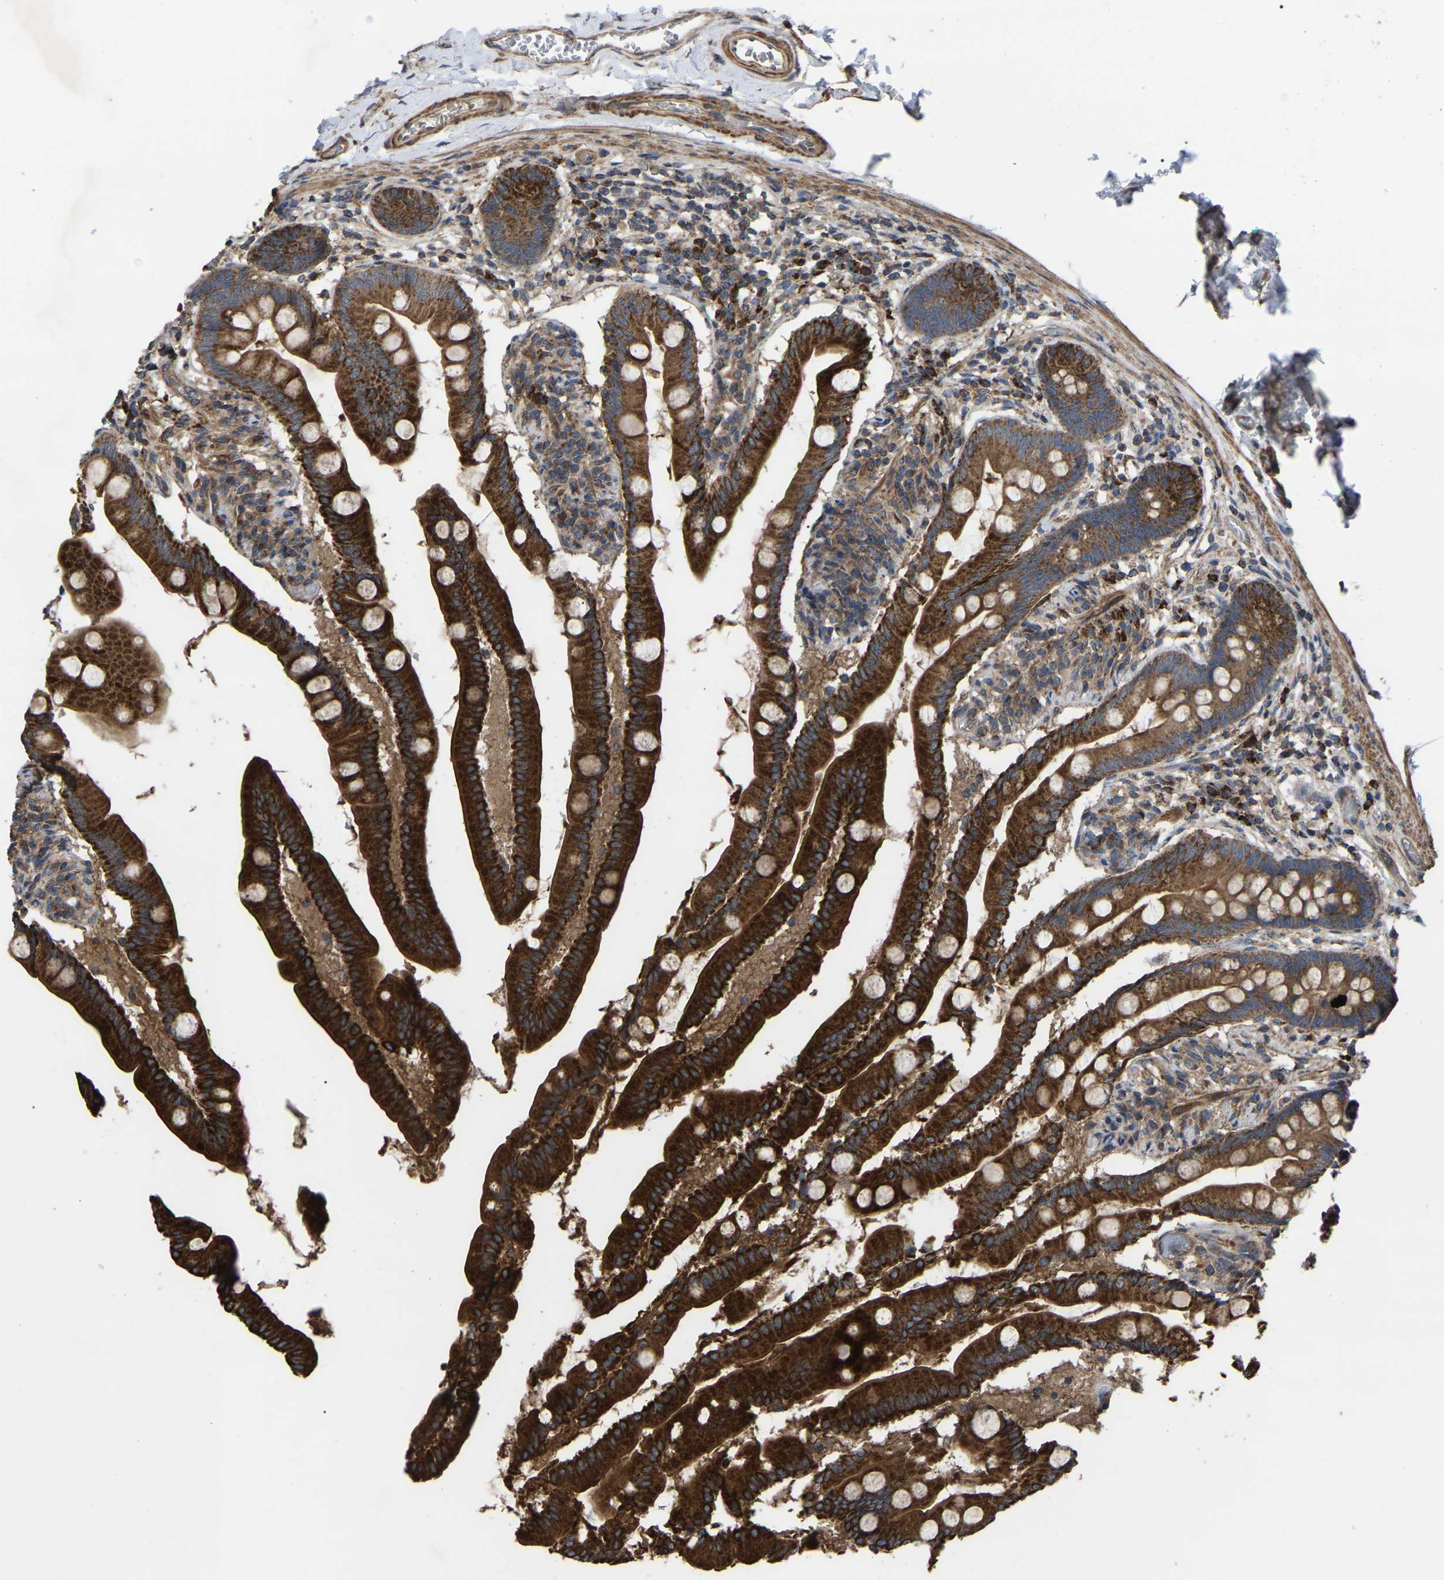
{"staining": {"intensity": "strong", "quantity": ">75%", "location": "cytoplasmic/membranous"}, "tissue": "small intestine", "cell_type": "Glandular cells", "image_type": "normal", "snomed": [{"axis": "morphology", "description": "Normal tissue, NOS"}, {"axis": "topography", "description": "Small intestine"}], "caption": "A brown stain labels strong cytoplasmic/membranous positivity of a protein in glandular cells of normal human small intestine.", "gene": "GCC1", "patient": {"sex": "female", "age": 56}}